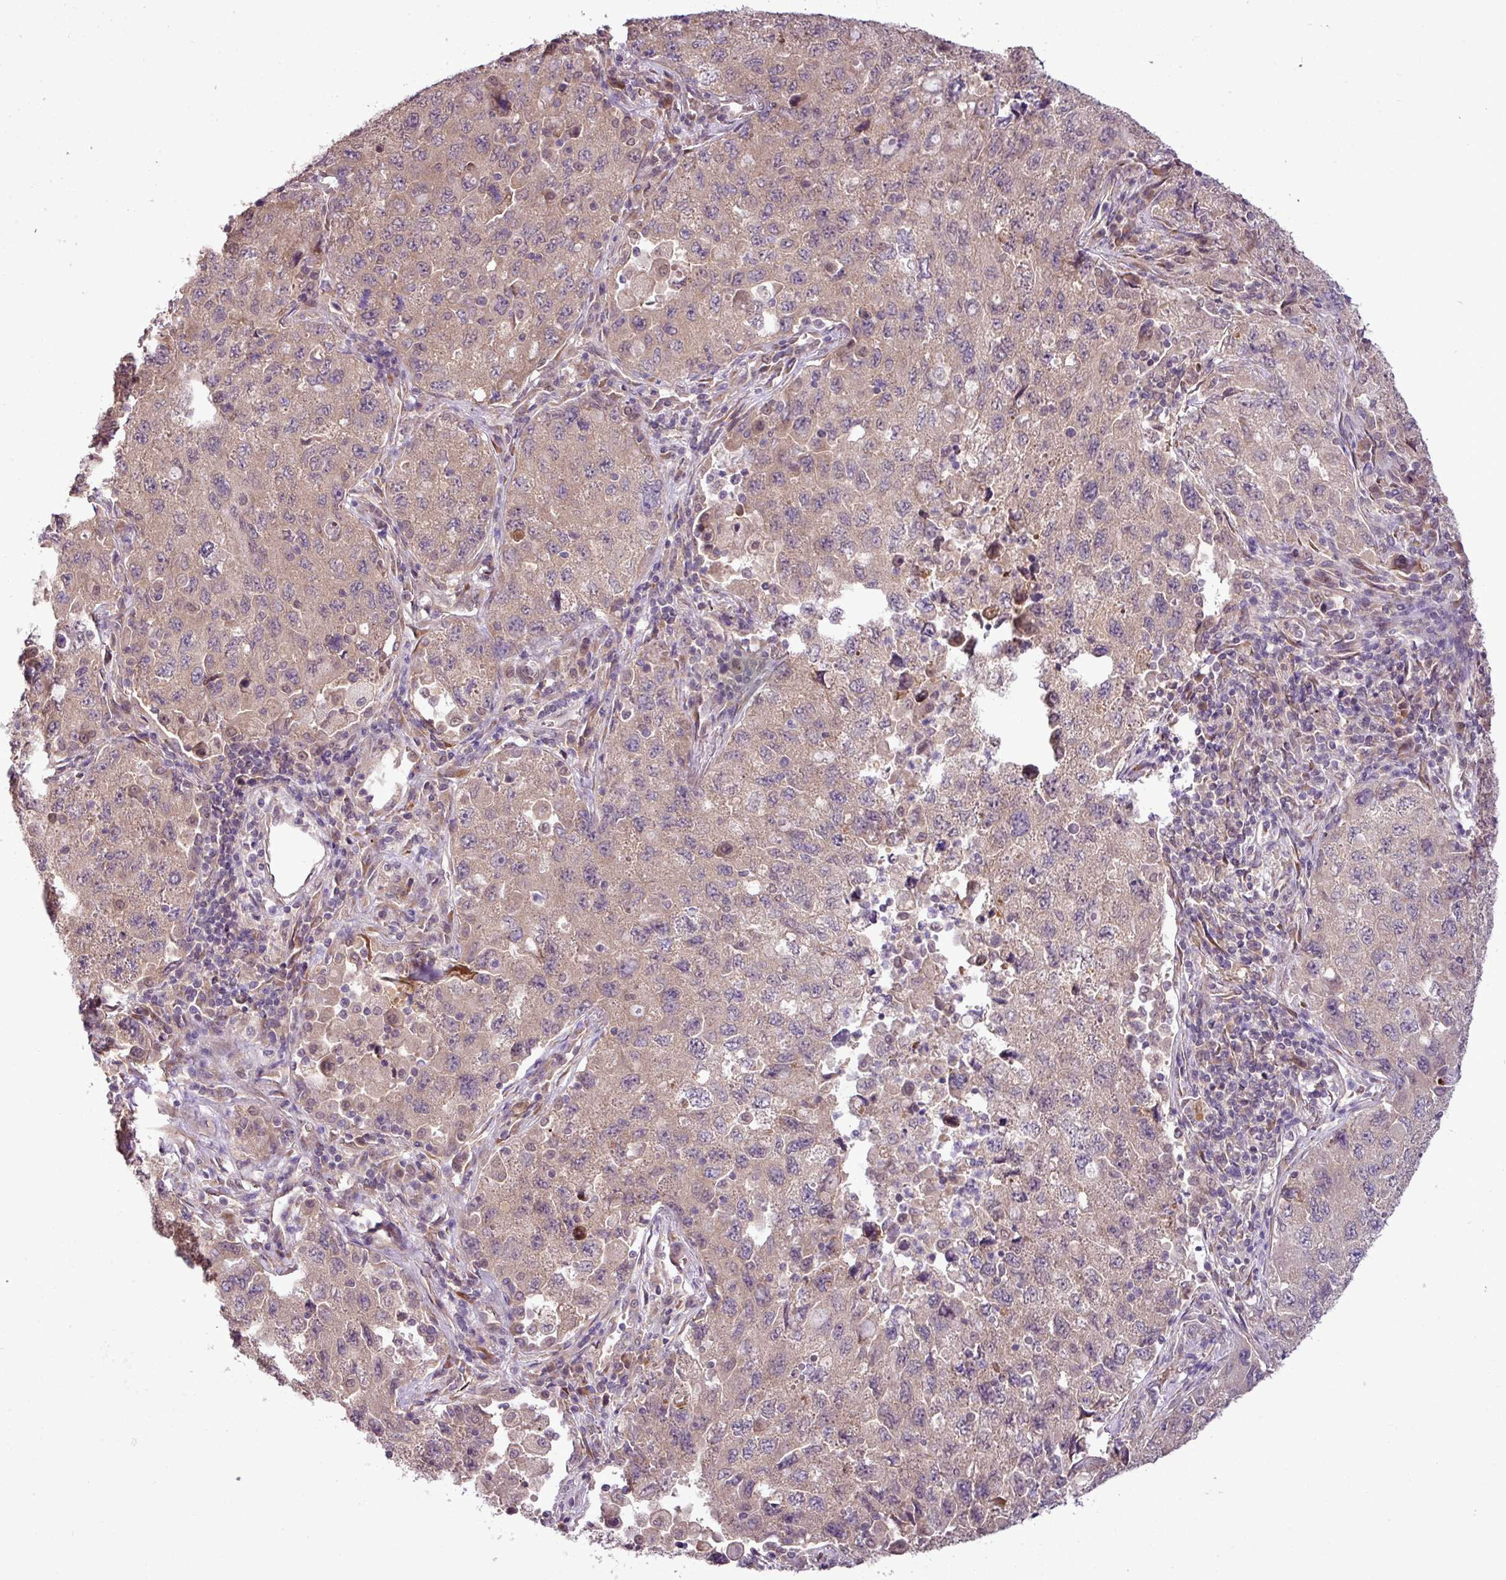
{"staining": {"intensity": "weak", "quantity": ">75%", "location": "cytoplasmic/membranous"}, "tissue": "lung cancer", "cell_type": "Tumor cells", "image_type": "cancer", "snomed": [{"axis": "morphology", "description": "Adenocarcinoma, NOS"}, {"axis": "topography", "description": "Lung"}], "caption": "The photomicrograph reveals immunohistochemical staining of adenocarcinoma (lung). There is weak cytoplasmic/membranous staining is present in about >75% of tumor cells.", "gene": "DNAAF4", "patient": {"sex": "female", "age": 57}}